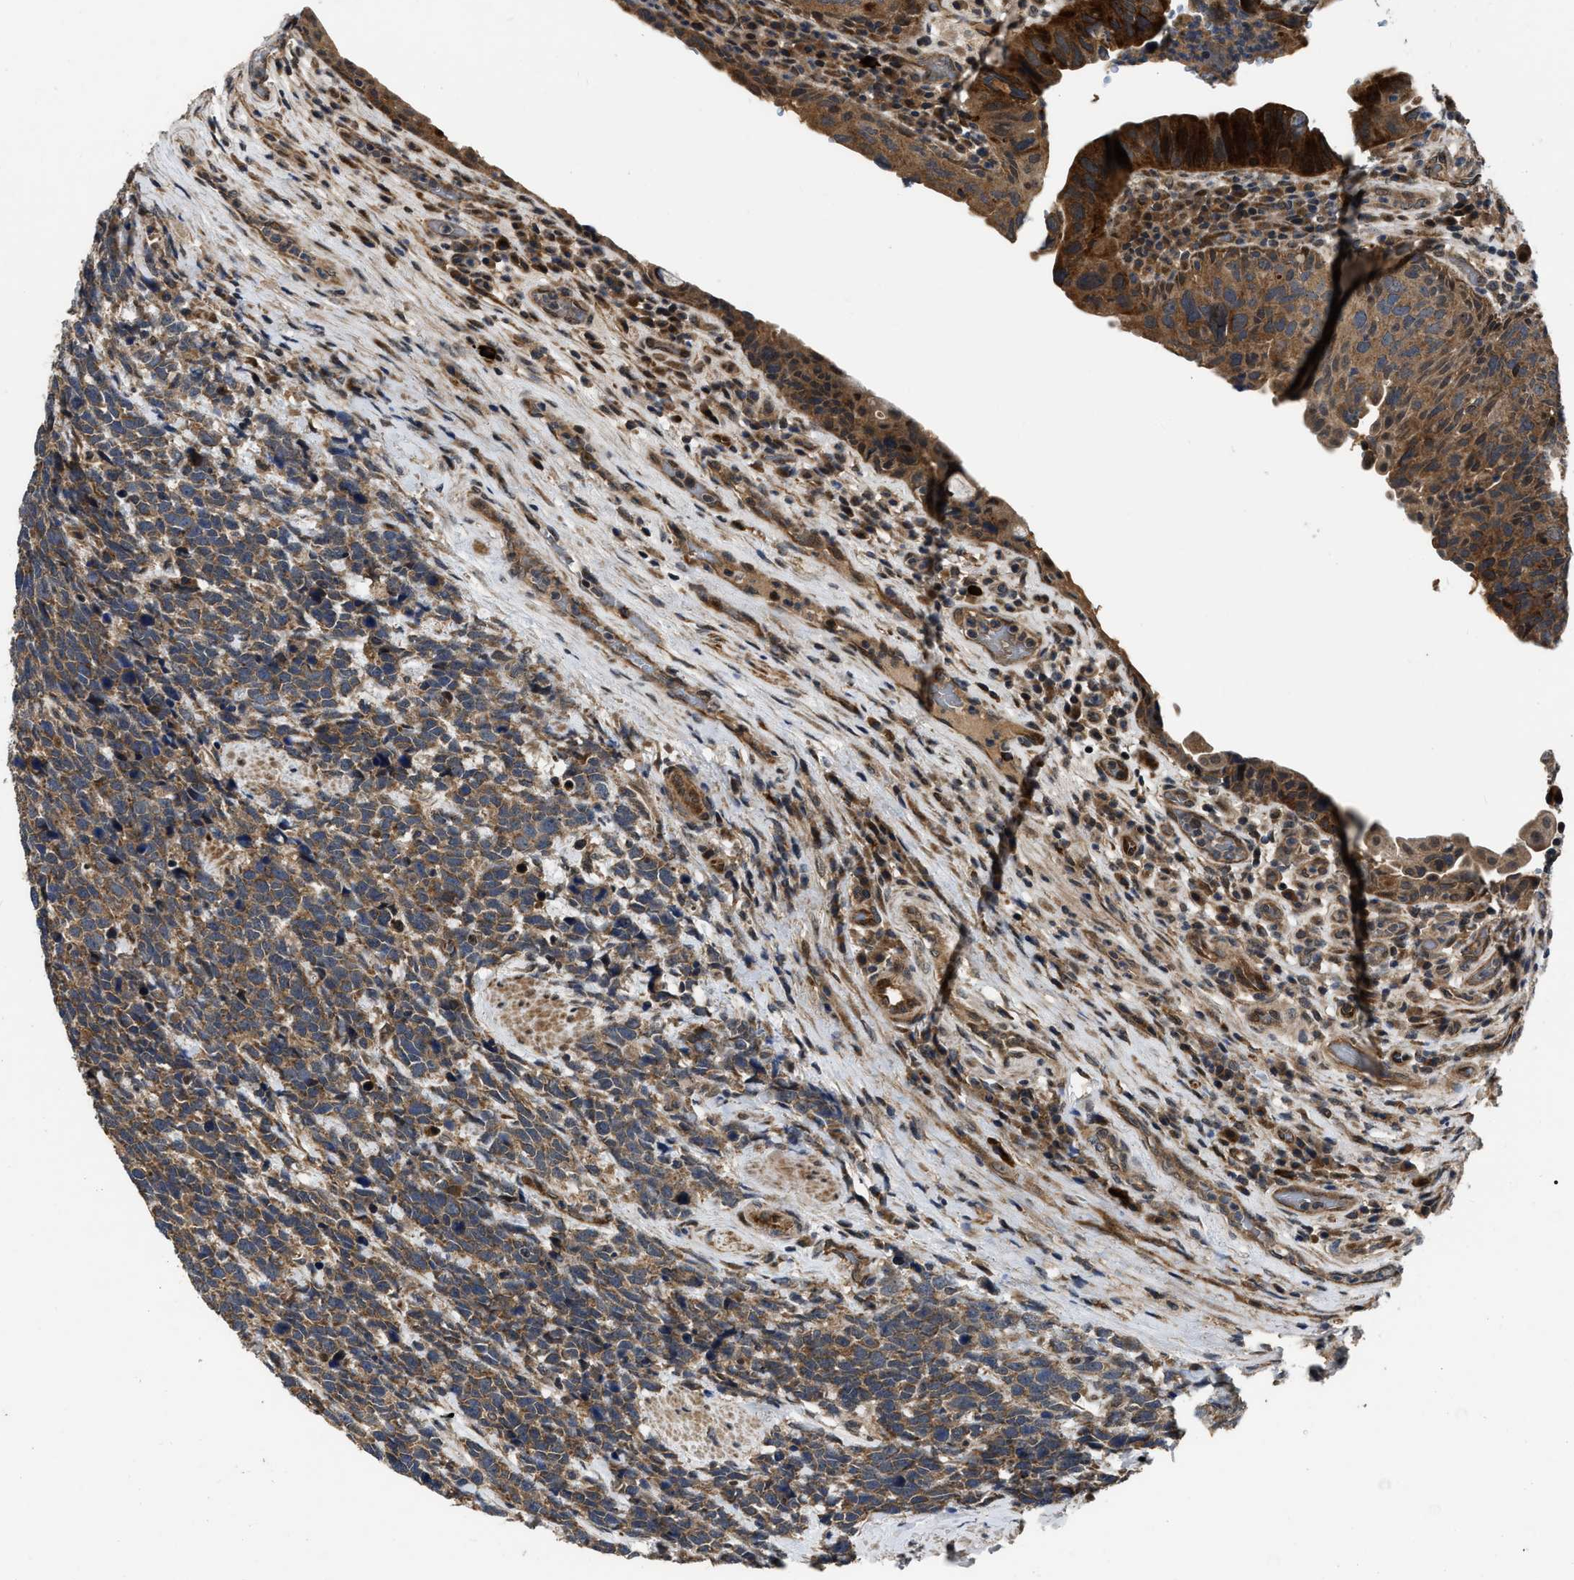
{"staining": {"intensity": "strong", "quantity": ">75%", "location": "cytoplasmic/membranous"}, "tissue": "urothelial cancer", "cell_type": "Tumor cells", "image_type": "cancer", "snomed": [{"axis": "morphology", "description": "Urothelial carcinoma, High grade"}, {"axis": "topography", "description": "Urinary bladder"}], "caption": "The immunohistochemical stain shows strong cytoplasmic/membranous positivity in tumor cells of urothelial cancer tissue. (IHC, brightfield microscopy, high magnification).", "gene": "PPWD1", "patient": {"sex": "female", "age": 82}}